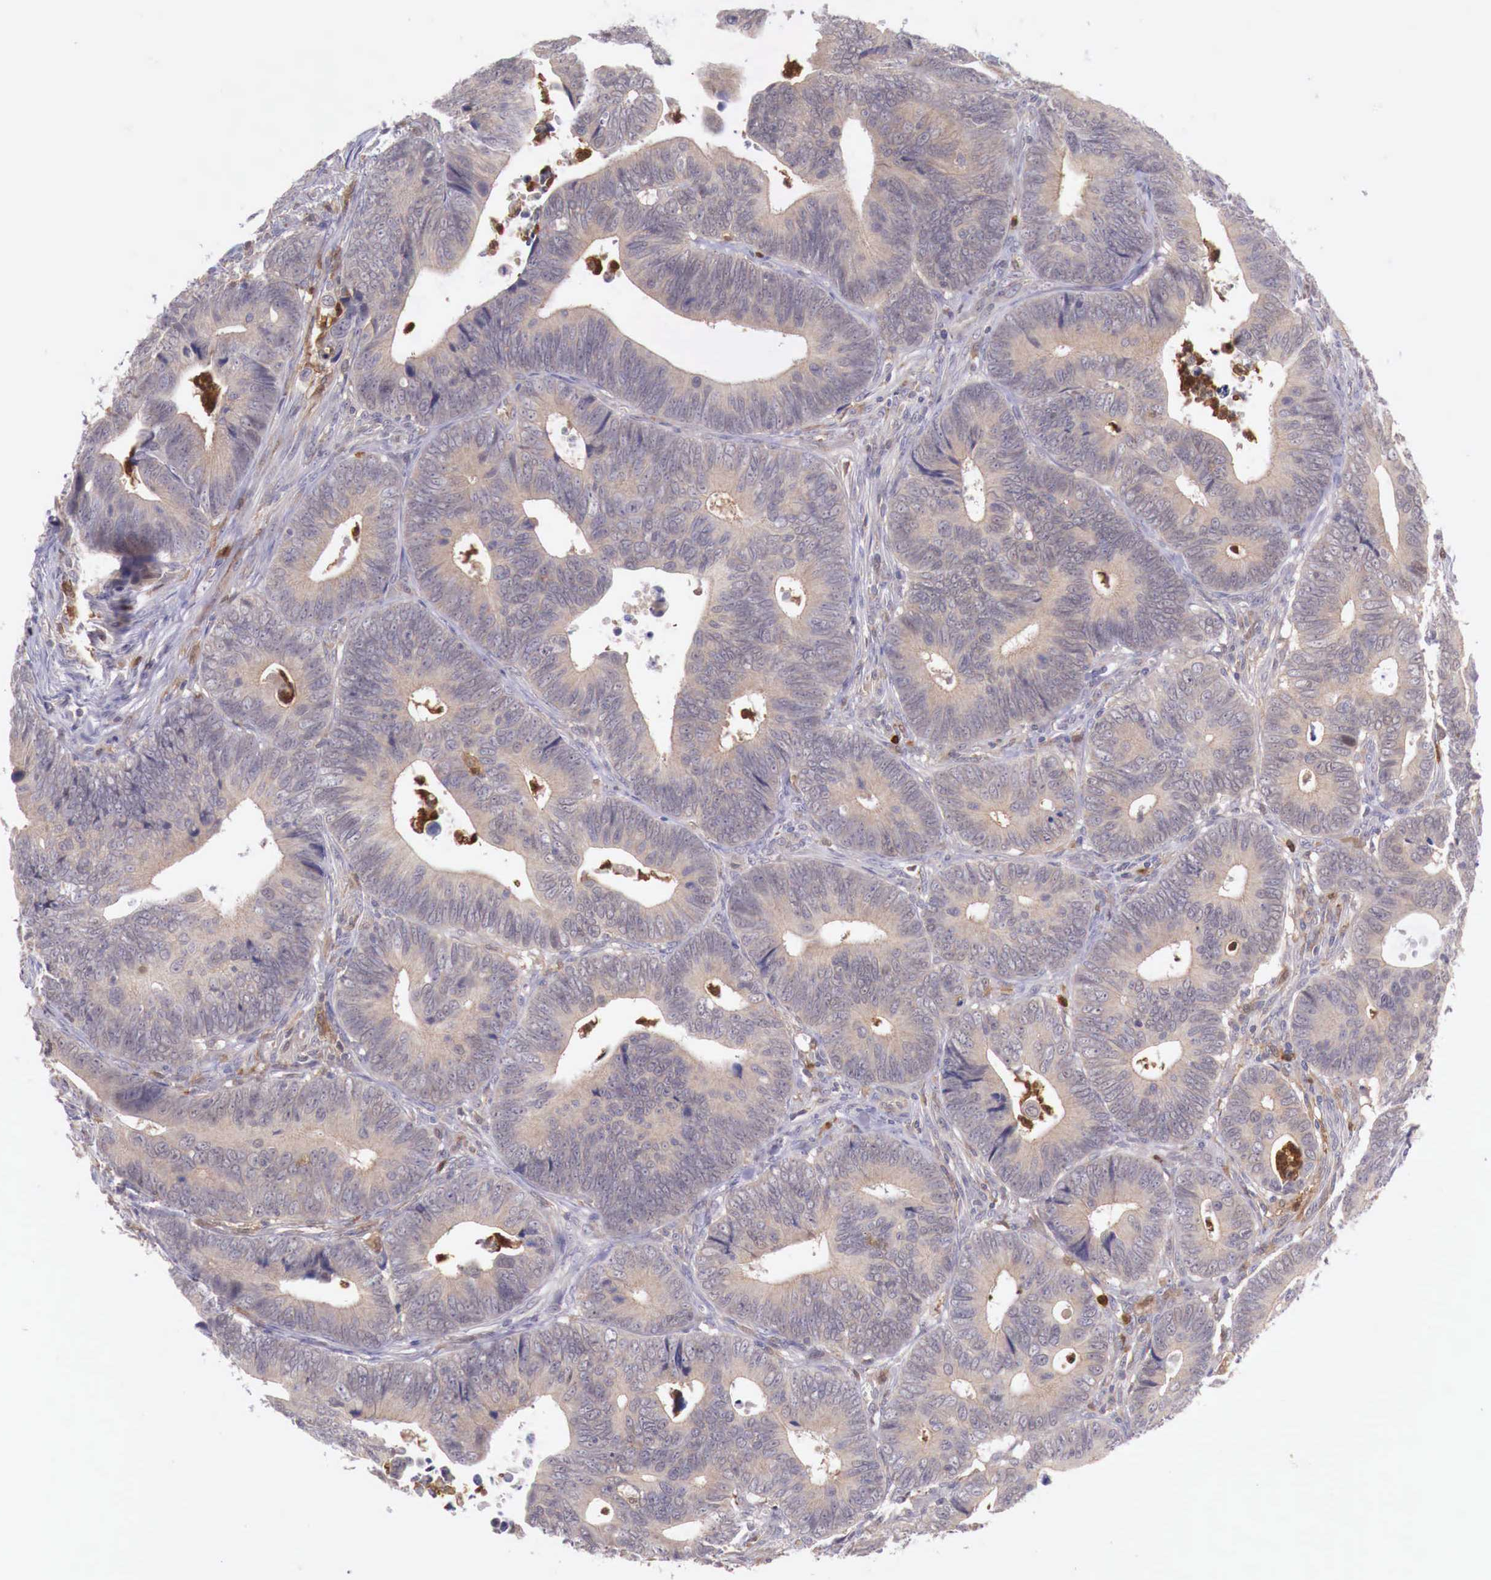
{"staining": {"intensity": "weak", "quantity": ">75%", "location": "cytoplasmic/membranous"}, "tissue": "colorectal cancer", "cell_type": "Tumor cells", "image_type": "cancer", "snomed": [{"axis": "morphology", "description": "Adenocarcinoma, NOS"}, {"axis": "topography", "description": "Colon"}], "caption": "A brown stain shows weak cytoplasmic/membranous positivity of a protein in colorectal adenocarcinoma tumor cells.", "gene": "GAB2", "patient": {"sex": "female", "age": 78}}